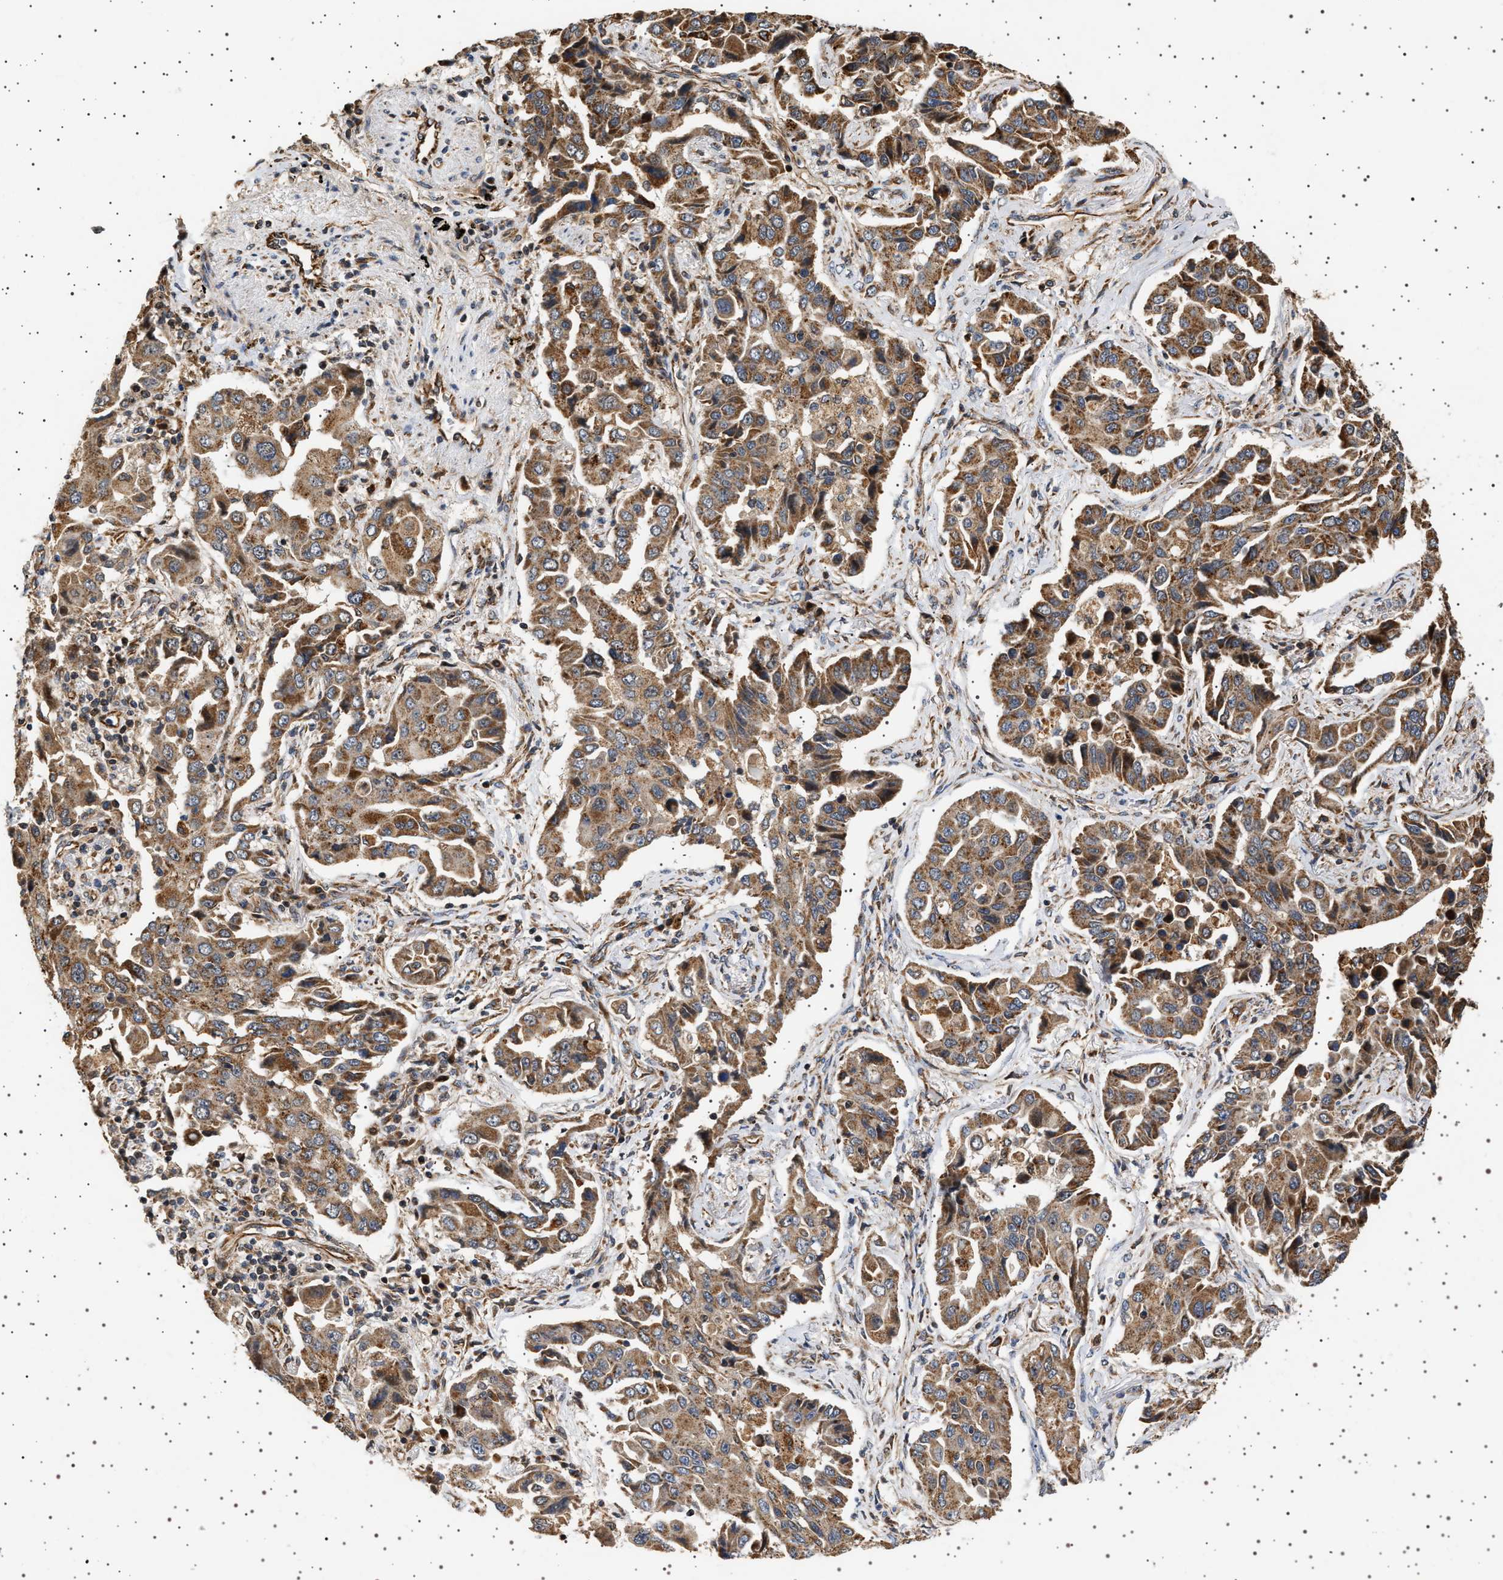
{"staining": {"intensity": "moderate", "quantity": ">75%", "location": "cytoplasmic/membranous"}, "tissue": "lung cancer", "cell_type": "Tumor cells", "image_type": "cancer", "snomed": [{"axis": "morphology", "description": "Adenocarcinoma, NOS"}, {"axis": "topography", "description": "Lung"}], "caption": "DAB immunohistochemical staining of human lung adenocarcinoma reveals moderate cytoplasmic/membranous protein staining in approximately >75% of tumor cells.", "gene": "TRUB2", "patient": {"sex": "female", "age": 65}}